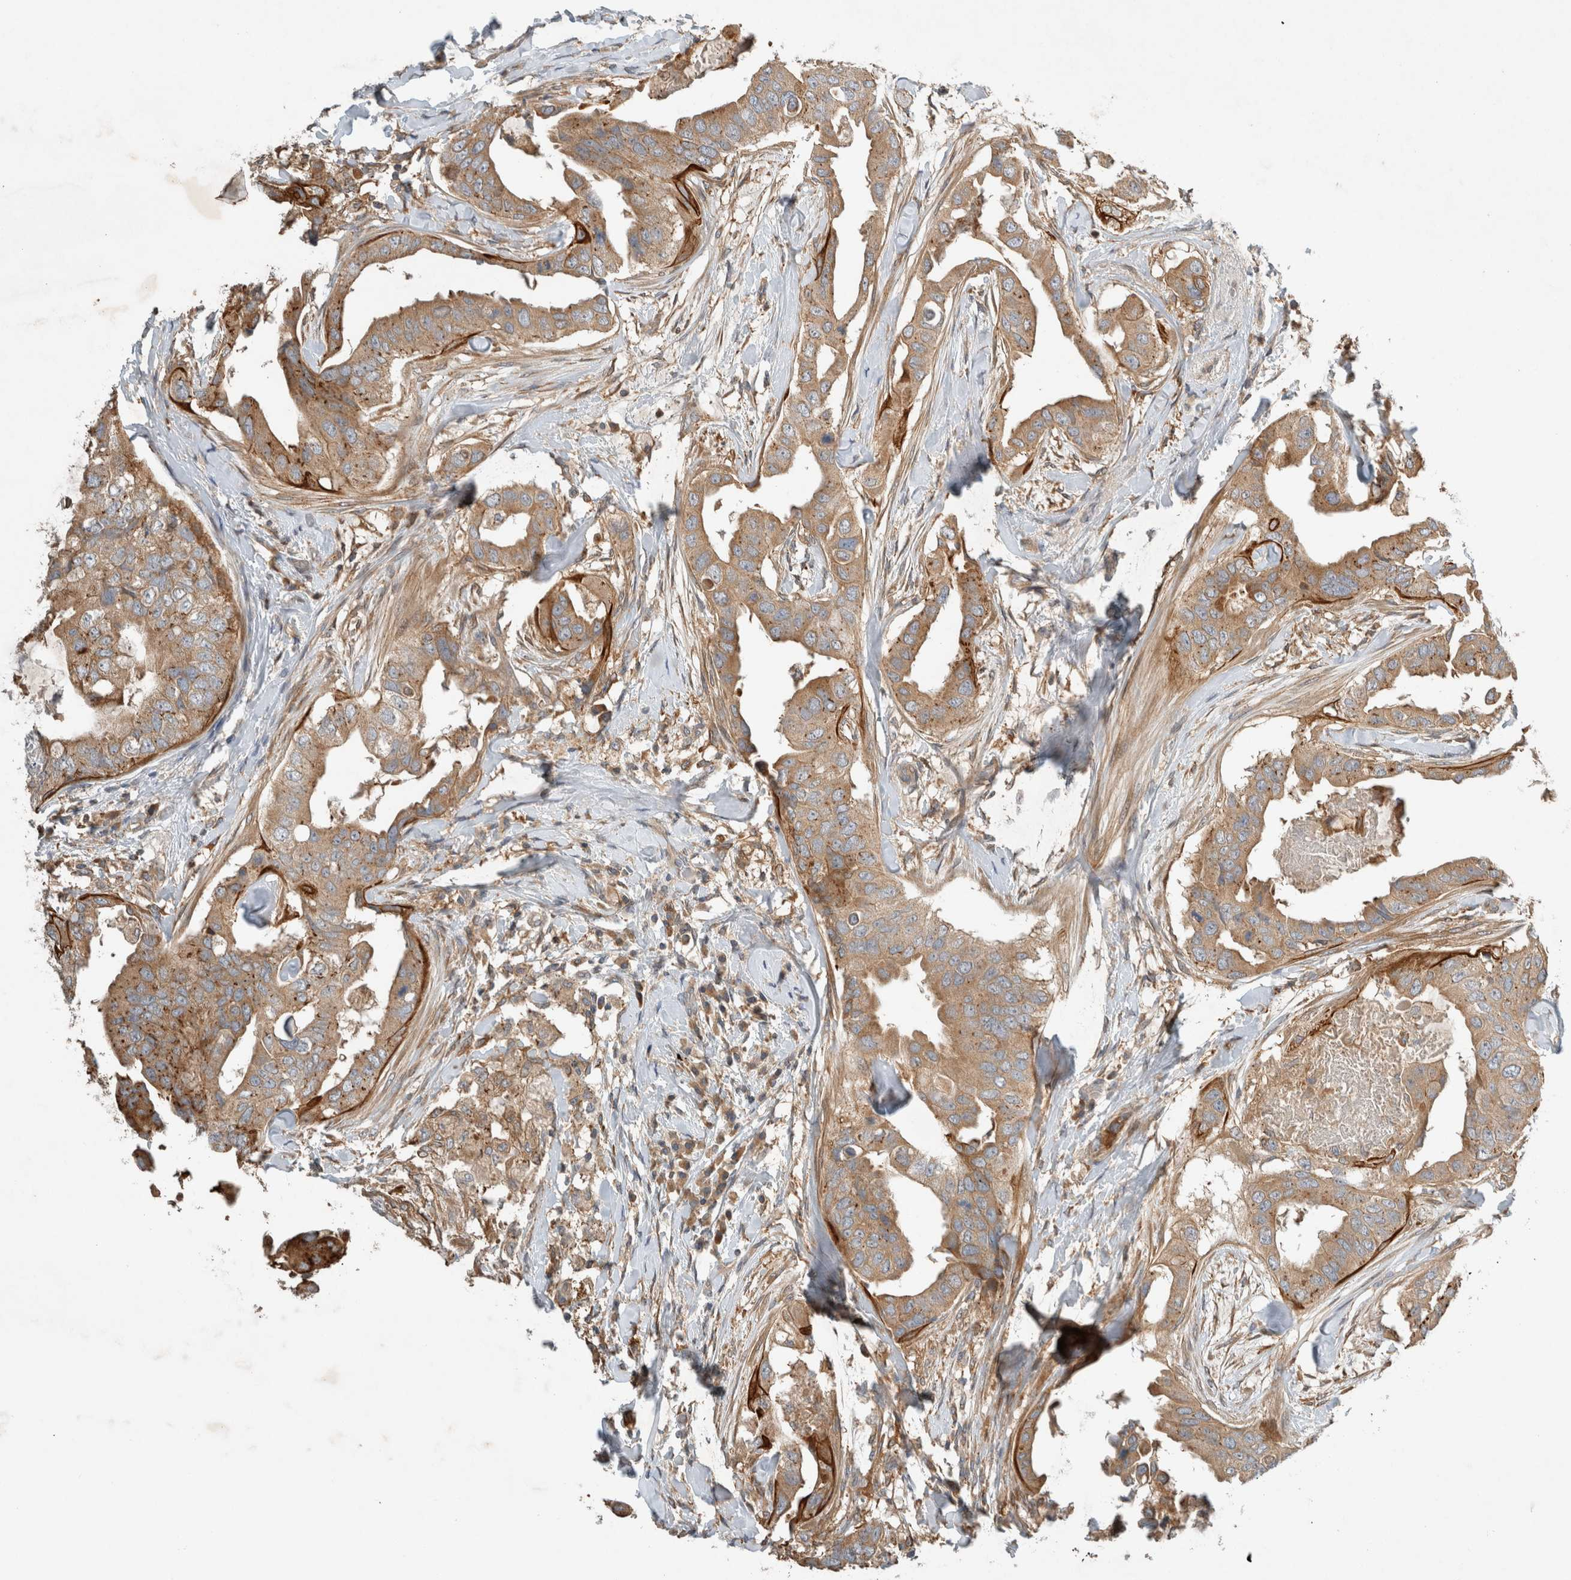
{"staining": {"intensity": "moderate", "quantity": ">75%", "location": "cytoplasmic/membranous"}, "tissue": "breast cancer", "cell_type": "Tumor cells", "image_type": "cancer", "snomed": [{"axis": "morphology", "description": "Duct carcinoma"}, {"axis": "topography", "description": "Breast"}], "caption": "Protein staining reveals moderate cytoplasmic/membranous expression in approximately >75% of tumor cells in breast cancer (intraductal carcinoma).", "gene": "ARMC9", "patient": {"sex": "female", "age": 40}}